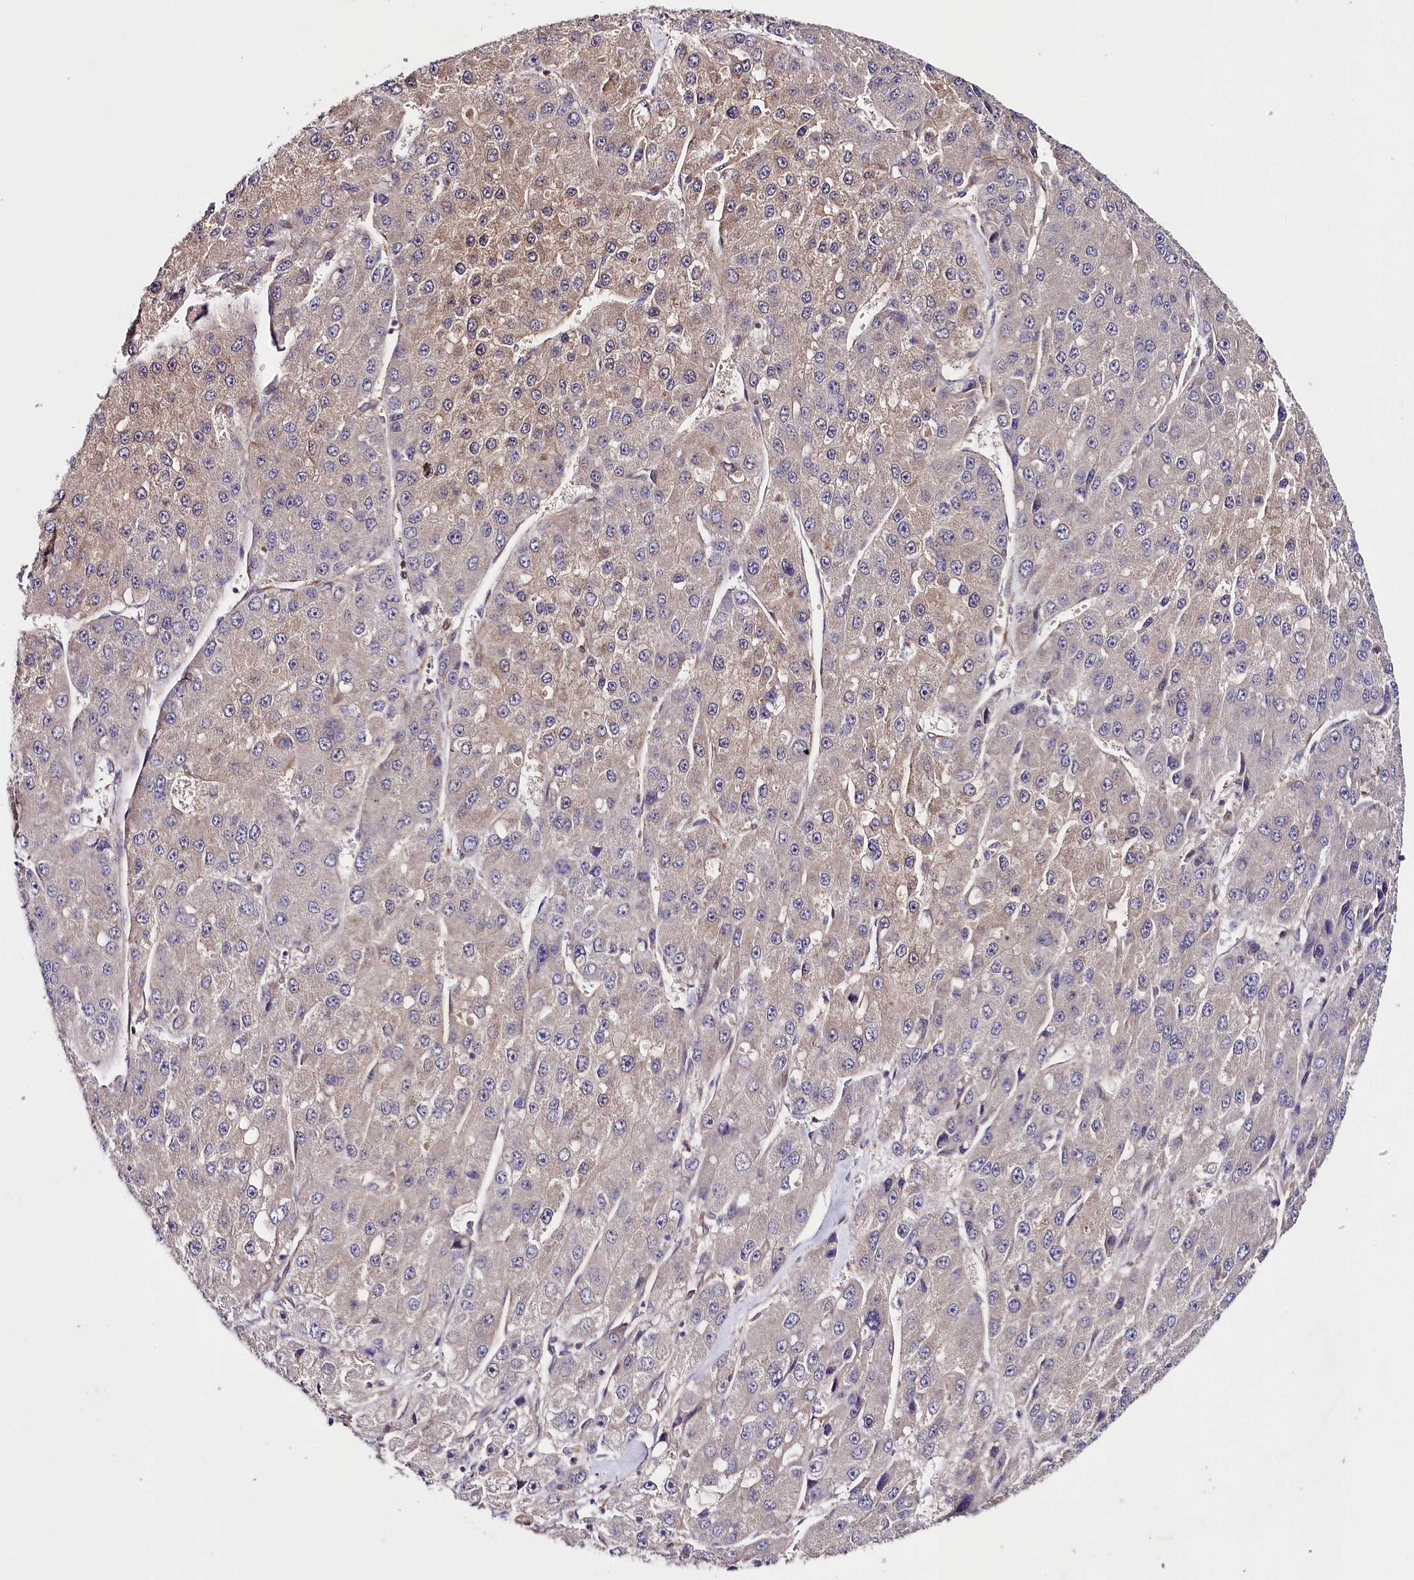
{"staining": {"intensity": "weak", "quantity": "<25%", "location": "cytoplasmic/membranous"}, "tissue": "liver cancer", "cell_type": "Tumor cells", "image_type": "cancer", "snomed": [{"axis": "morphology", "description": "Carcinoma, Hepatocellular, NOS"}, {"axis": "topography", "description": "Liver"}], "caption": "IHC micrograph of human liver cancer (hepatocellular carcinoma) stained for a protein (brown), which reveals no expression in tumor cells.", "gene": "PHLDB1", "patient": {"sex": "female", "age": 73}}